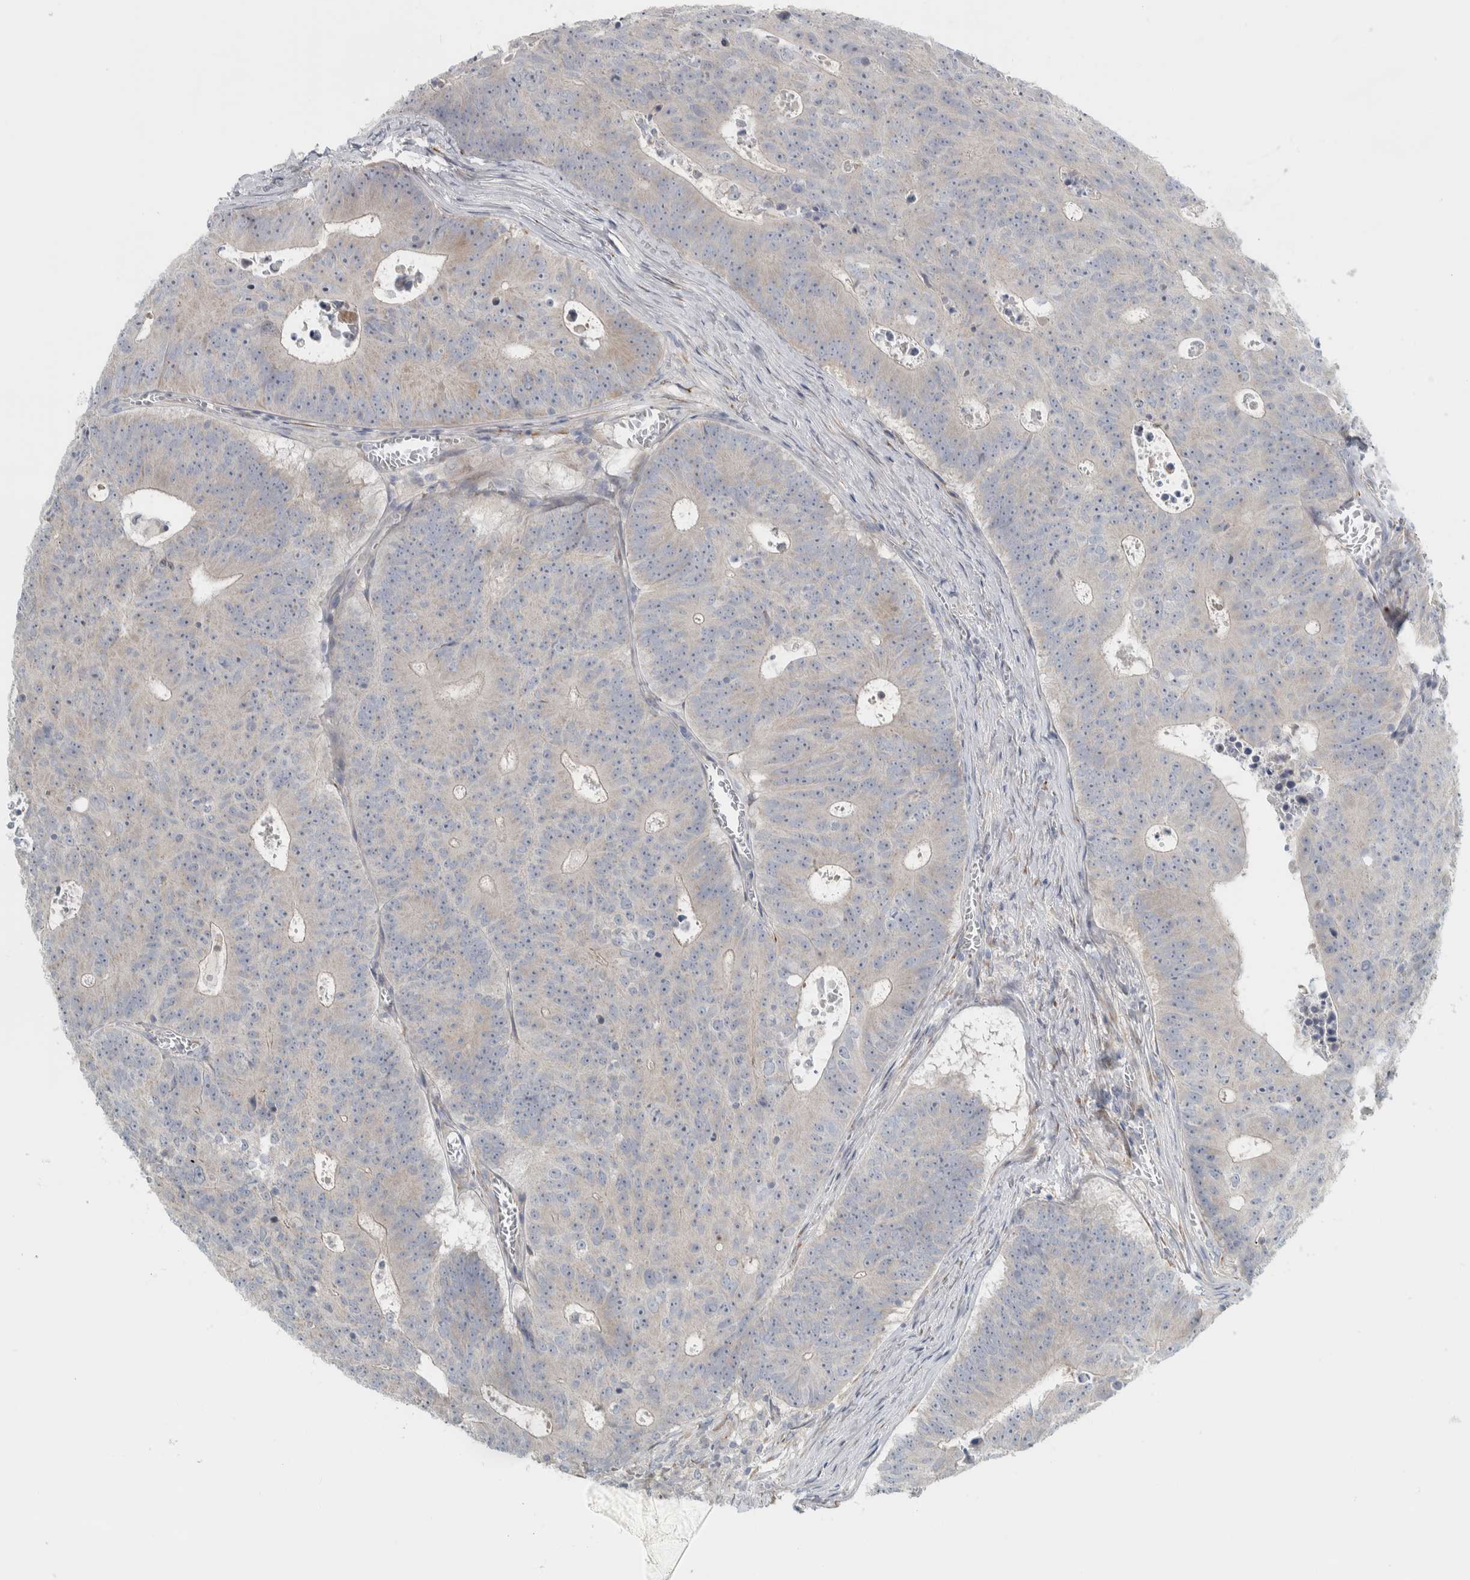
{"staining": {"intensity": "negative", "quantity": "none", "location": "none"}, "tissue": "colorectal cancer", "cell_type": "Tumor cells", "image_type": "cancer", "snomed": [{"axis": "morphology", "description": "Adenocarcinoma, NOS"}, {"axis": "topography", "description": "Colon"}], "caption": "High magnification brightfield microscopy of colorectal adenocarcinoma stained with DAB (3,3'-diaminobenzidine) (brown) and counterstained with hematoxylin (blue): tumor cells show no significant staining.", "gene": "HGS", "patient": {"sex": "male", "age": 87}}